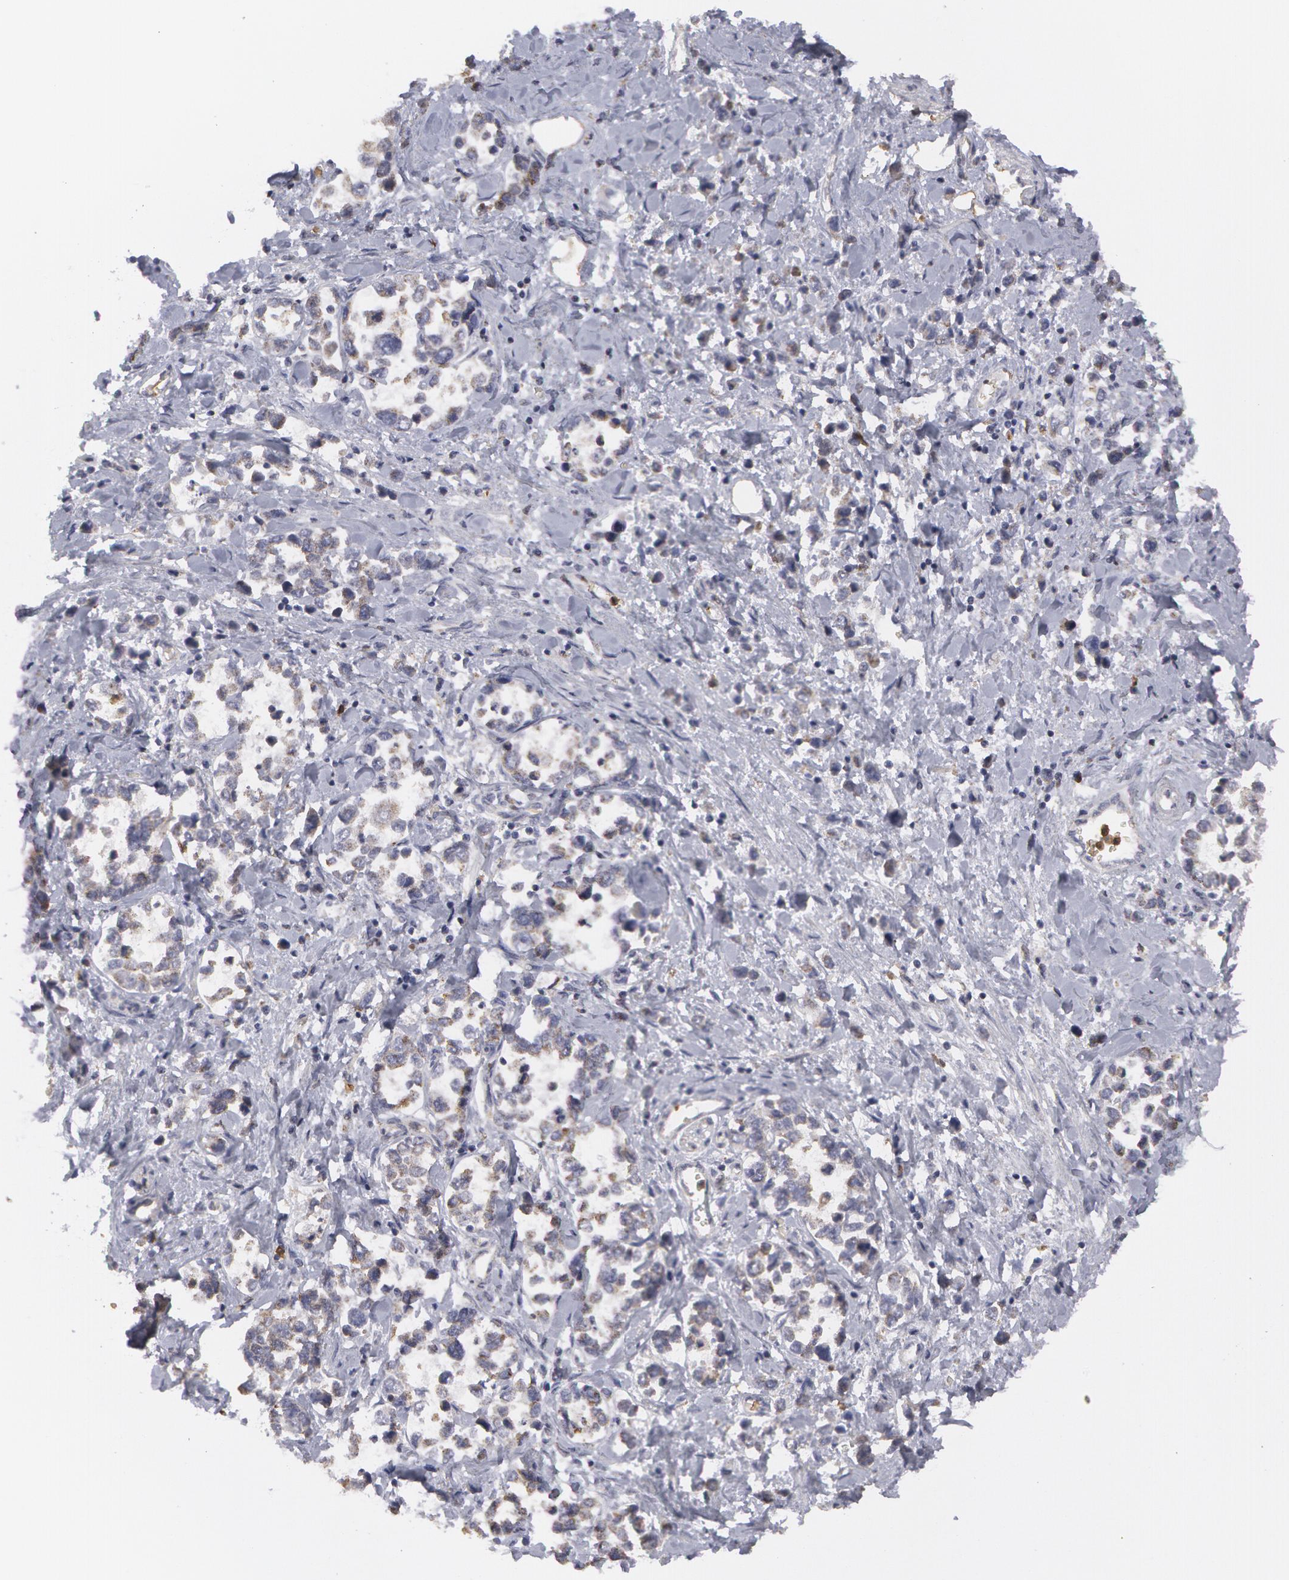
{"staining": {"intensity": "weak", "quantity": ">75%", "location": "cytoplasmic/membranous"}, "tissue": "stomach cancer", "cell_type": "Tumor cells", "image_type": "cancer", "snomed": [{"axis": "morphology", "description": "Adenocarcinoma, NOS"}, {"axis": "topography", "description": "Stomach, upper"}], "caption": "Human stomach adenocarcinoma stained for a protein (brown) shows weak cytoplasmic/membranous positive expression in approximately >75% of tumor cells.", "gene": "CAT", "patient": {"sex": "male", "age": 76}}